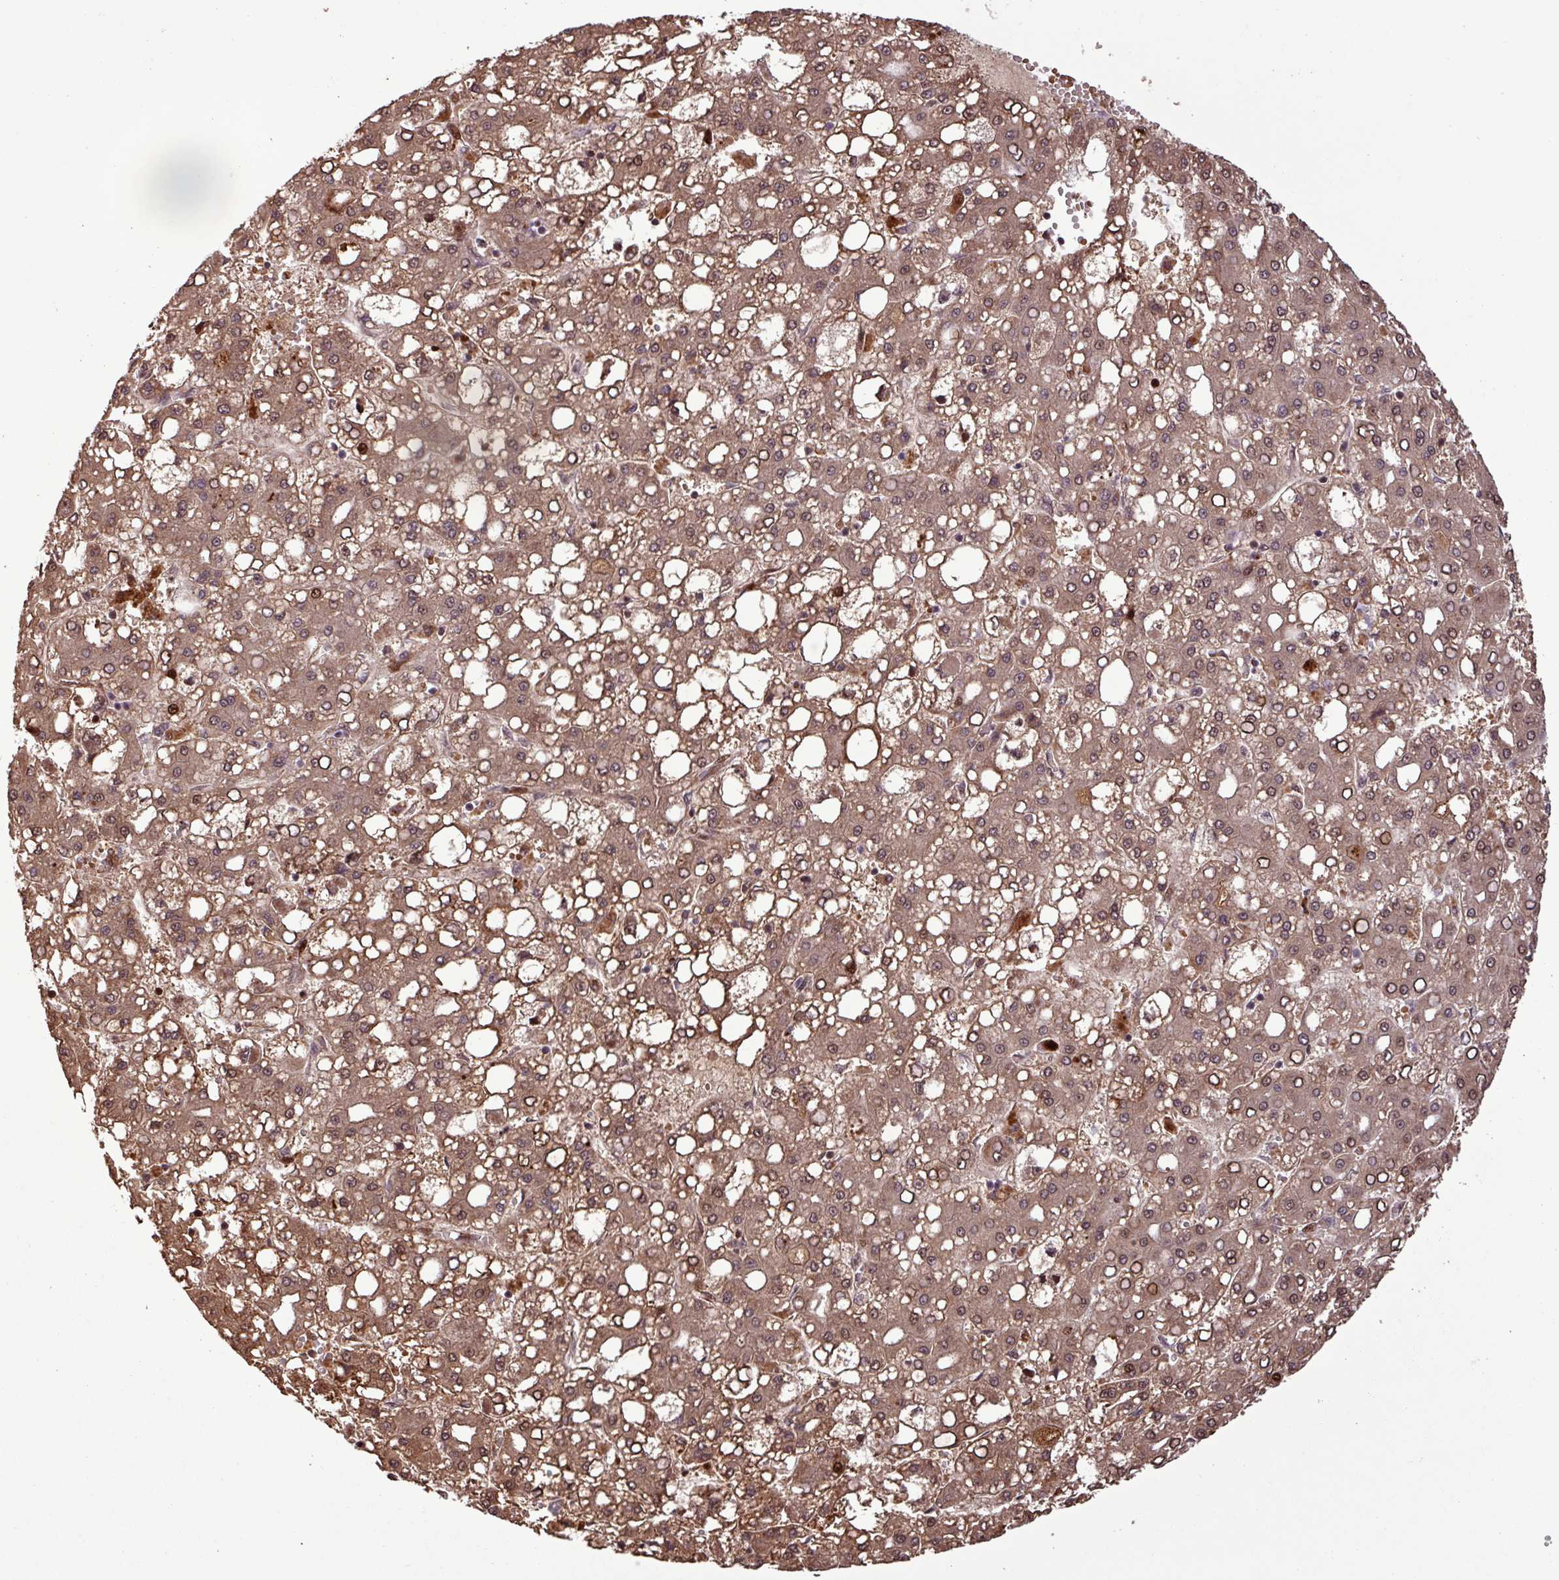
{"staining": {"intensity": "moderate", "quantity": ">75%", "location": "cytoplasmic/membranous,nuclear"}, "tissue": "liver cancer", "cell_type": "Tumor cells", "image_type": "cancer", "snomed": [{"axis": "morphology", "description": "Carcinoma, Hepatocellular, NOS"}, {"axis": "topography", "description": "Liver"}], "caption": "Immunohistochemistry (DAB (3,3'-diaminobenzidine)) staining of liver cancer (hepatocellular carcinoma) reveals moderate cytoplasmic/membranous and nuclear protein positivity in approximately >75% of tumor cells.", "gene": "SLC22A24", "patient": {"sex": "male", "age": 65}}